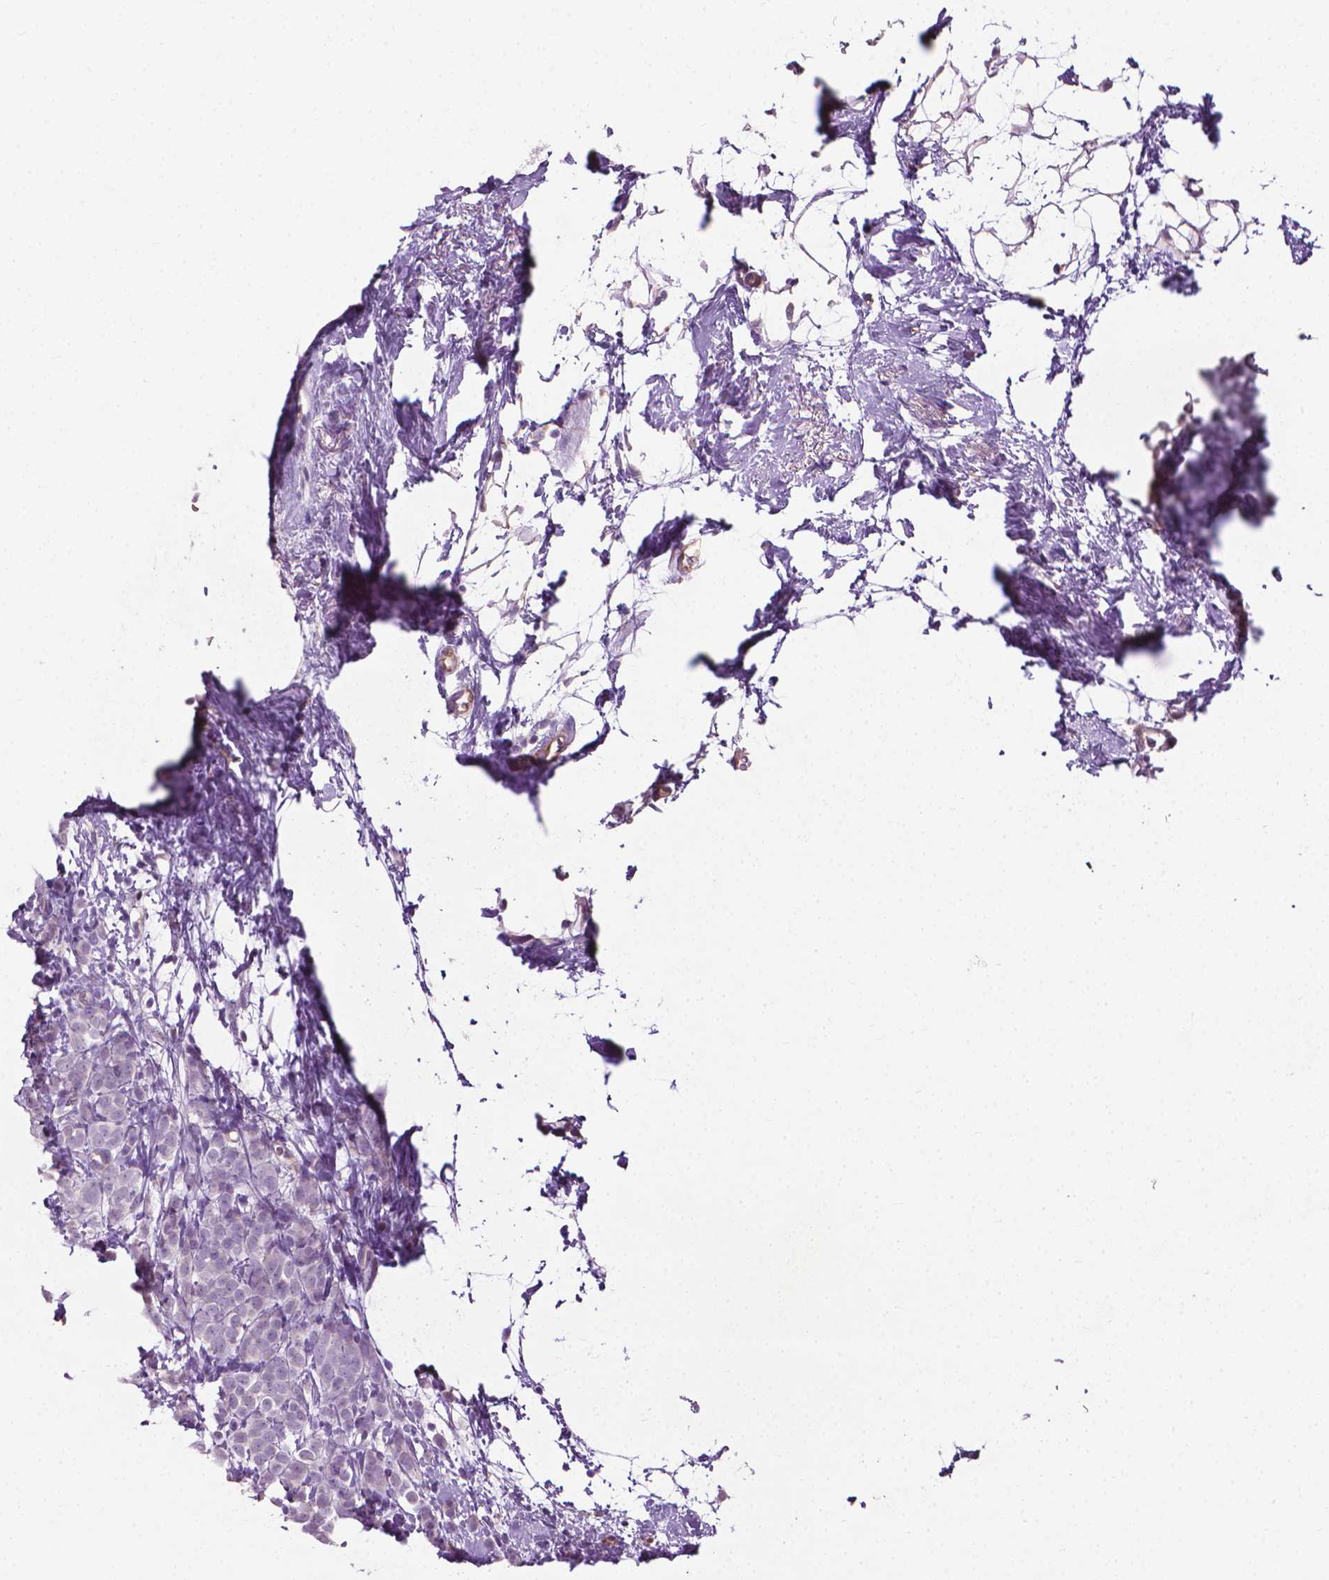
{"staining": {"intensity": "negative", "quantity": "none", "location": "none"}, "tissue": "breast cancer", "cell_type": "Tumor cells", "image_type": "cancer", "snomed": [{"axis": "morphology", "description": "Lobular carcinoma"}, {"axis": "topography", "description": "Breast"}], "caption": "A photomicrograph of human lobular carcinoma (breast) is negative for staining in tumor cells.", "gene": "KRT73", "patient": {"sex": "female", "age": 49}}